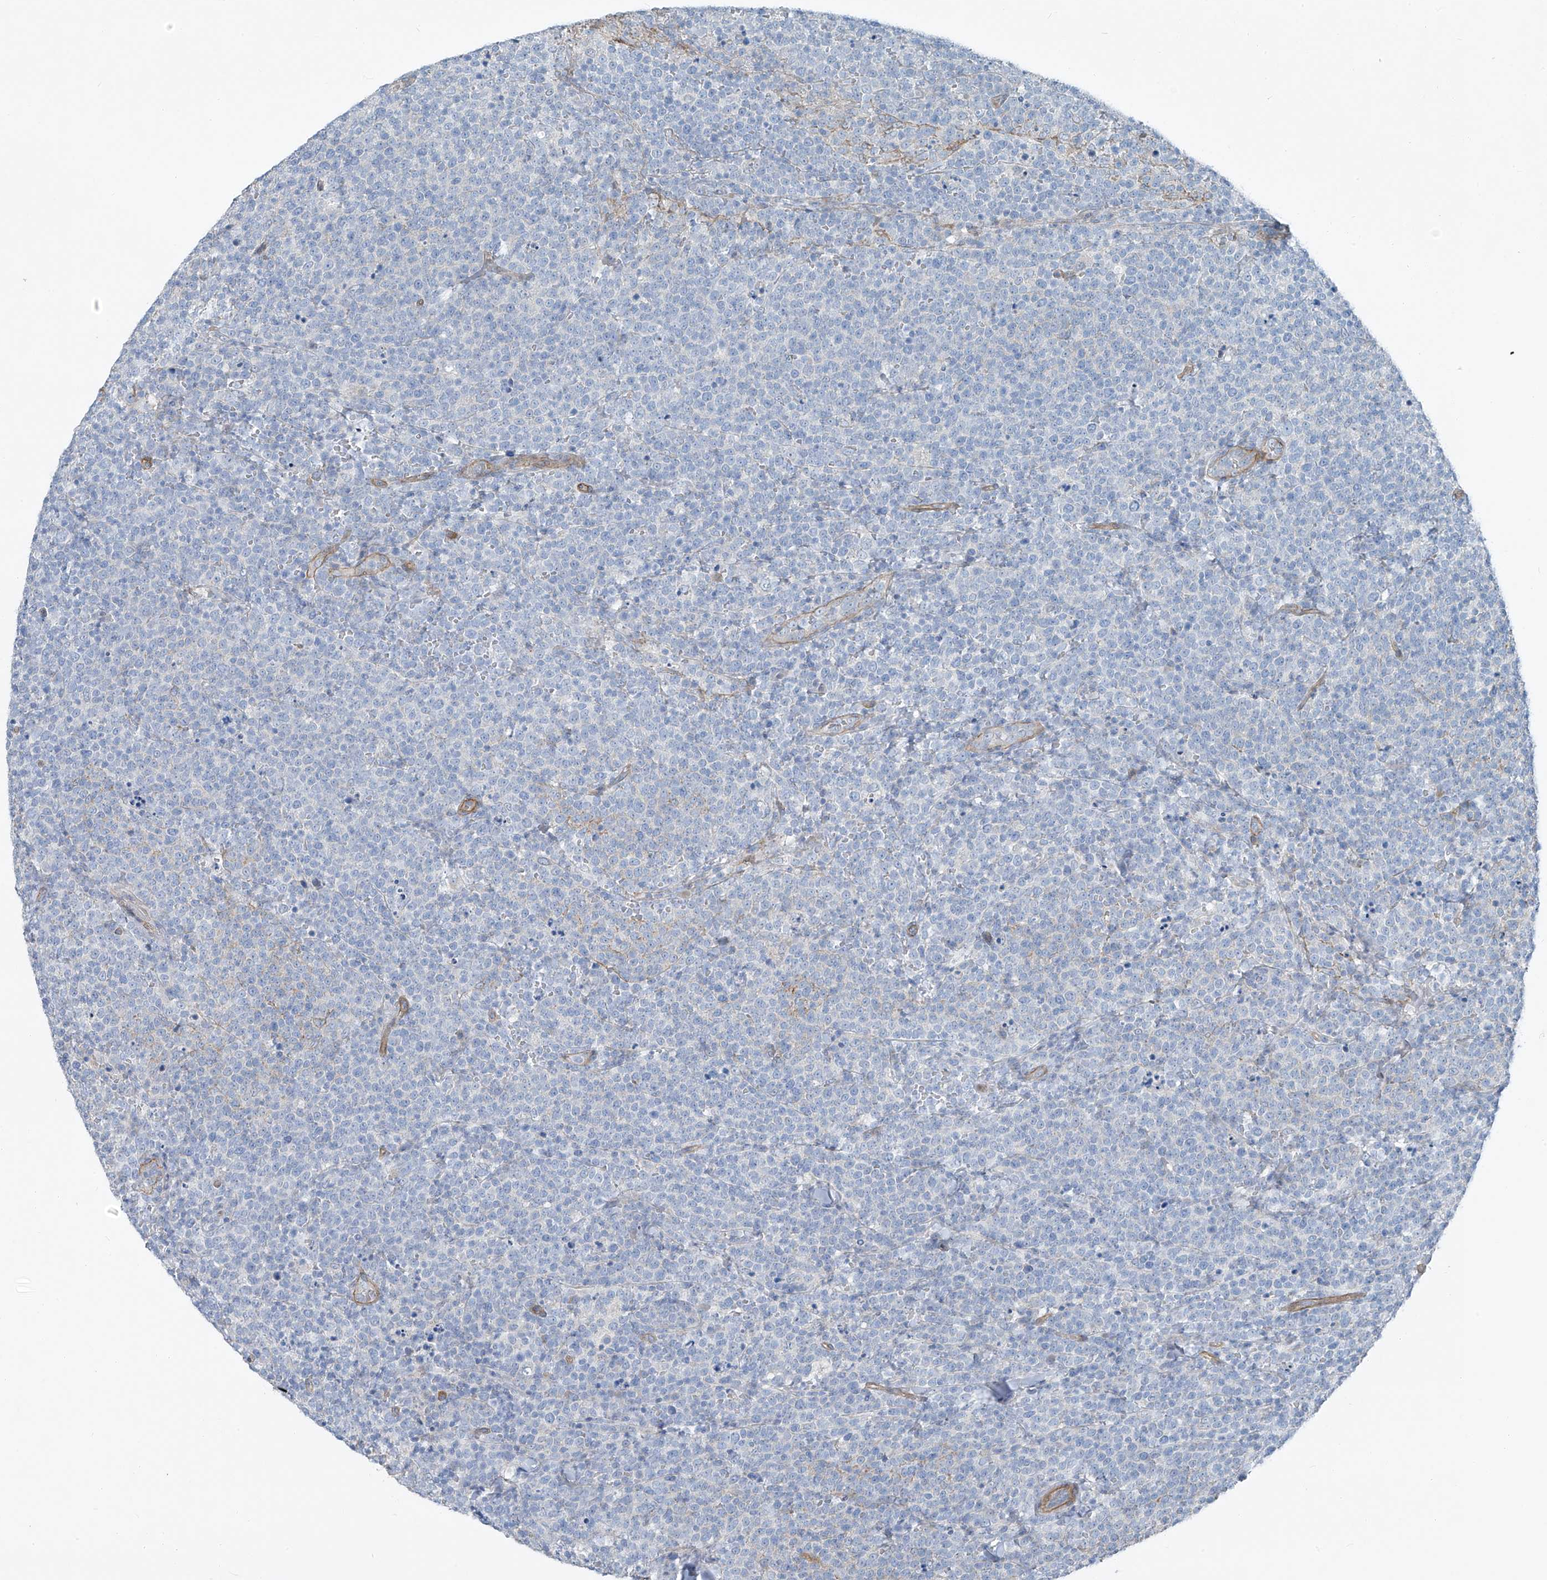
{"staining": {"intensity": "negative", "quantity": "none", "location": "none"}, "tissue": "lymphoma", "cell_type": "Tumor cells", "image_type": "cancer", "snomed": [{"axis": "morphology", "description": "Malignant lymphoma, non-Hodgkin's type, High grade"}, {"axis": "topography", "description": "Lymph node"}], "caption": "This micrograph is of lymphoma stained with immunohistochemistry (IHC) to label a protein in brown with the nuclei are counter-stained blue. There is no staining in tumor cells.", "gene": "TNS2", "patient": {"sex": "male", "age": 61}}